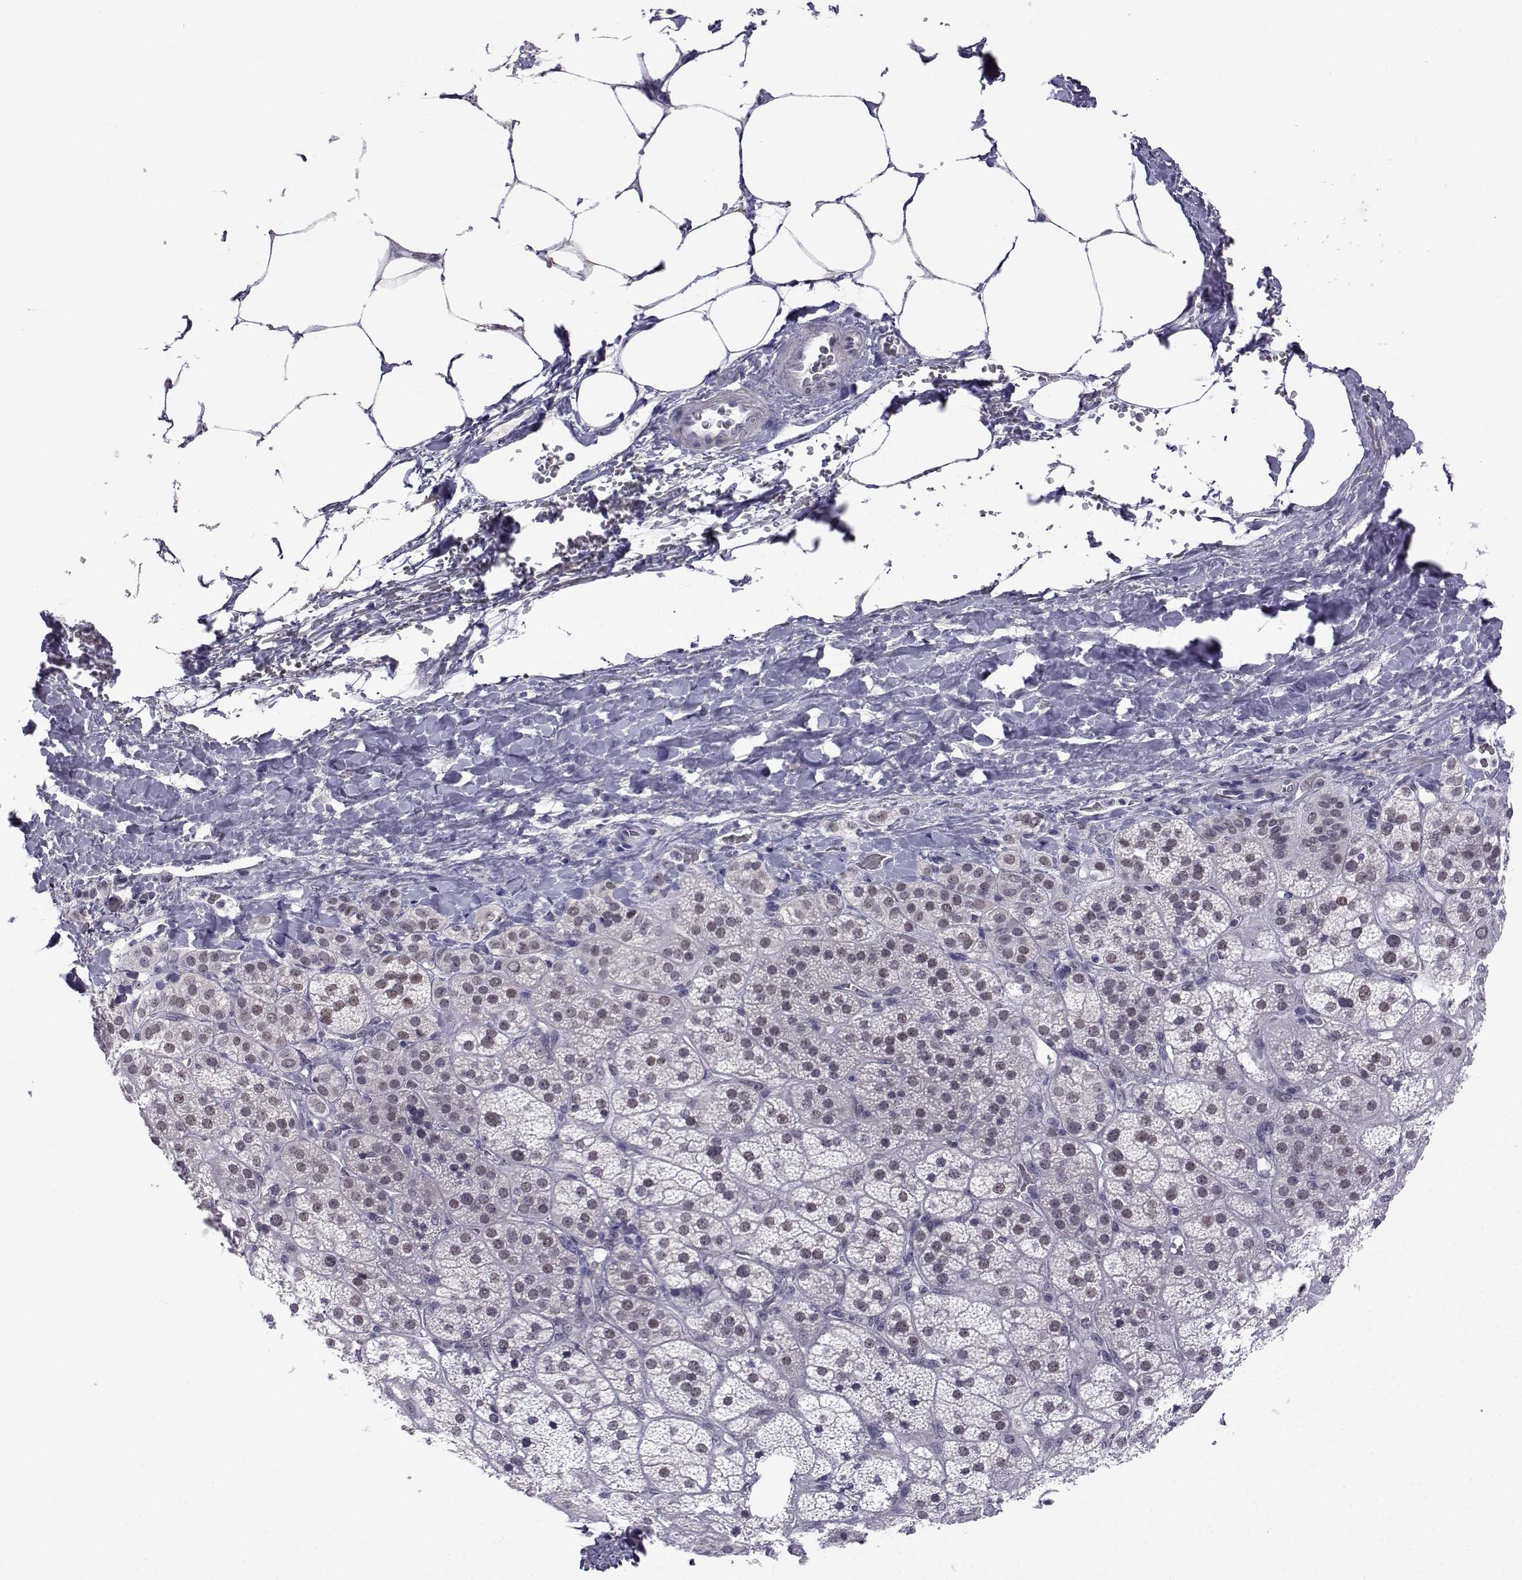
{"staining": {"intensity": "weak", "quantity": "<25%", "location": "nuclear"}, "tissue": "adrenal gland", "cell_type": "Glandular cells", "image_type": "normal", "snomed": [{"axis": "morphology", "description": "Normal tissue, NOS"}, {"axis": "topography", "description": "Adrenal gland"}], "caption": "Glandular cells are negative for brown protein staining in unremarkable adrenal gland. (DAB (3,3'-diaminobenzidine) immunohistochemistry (IHC) with hematoxylin counter stain).", "gene": "MED26", "patient": {"sex": "male", "age": 57}}